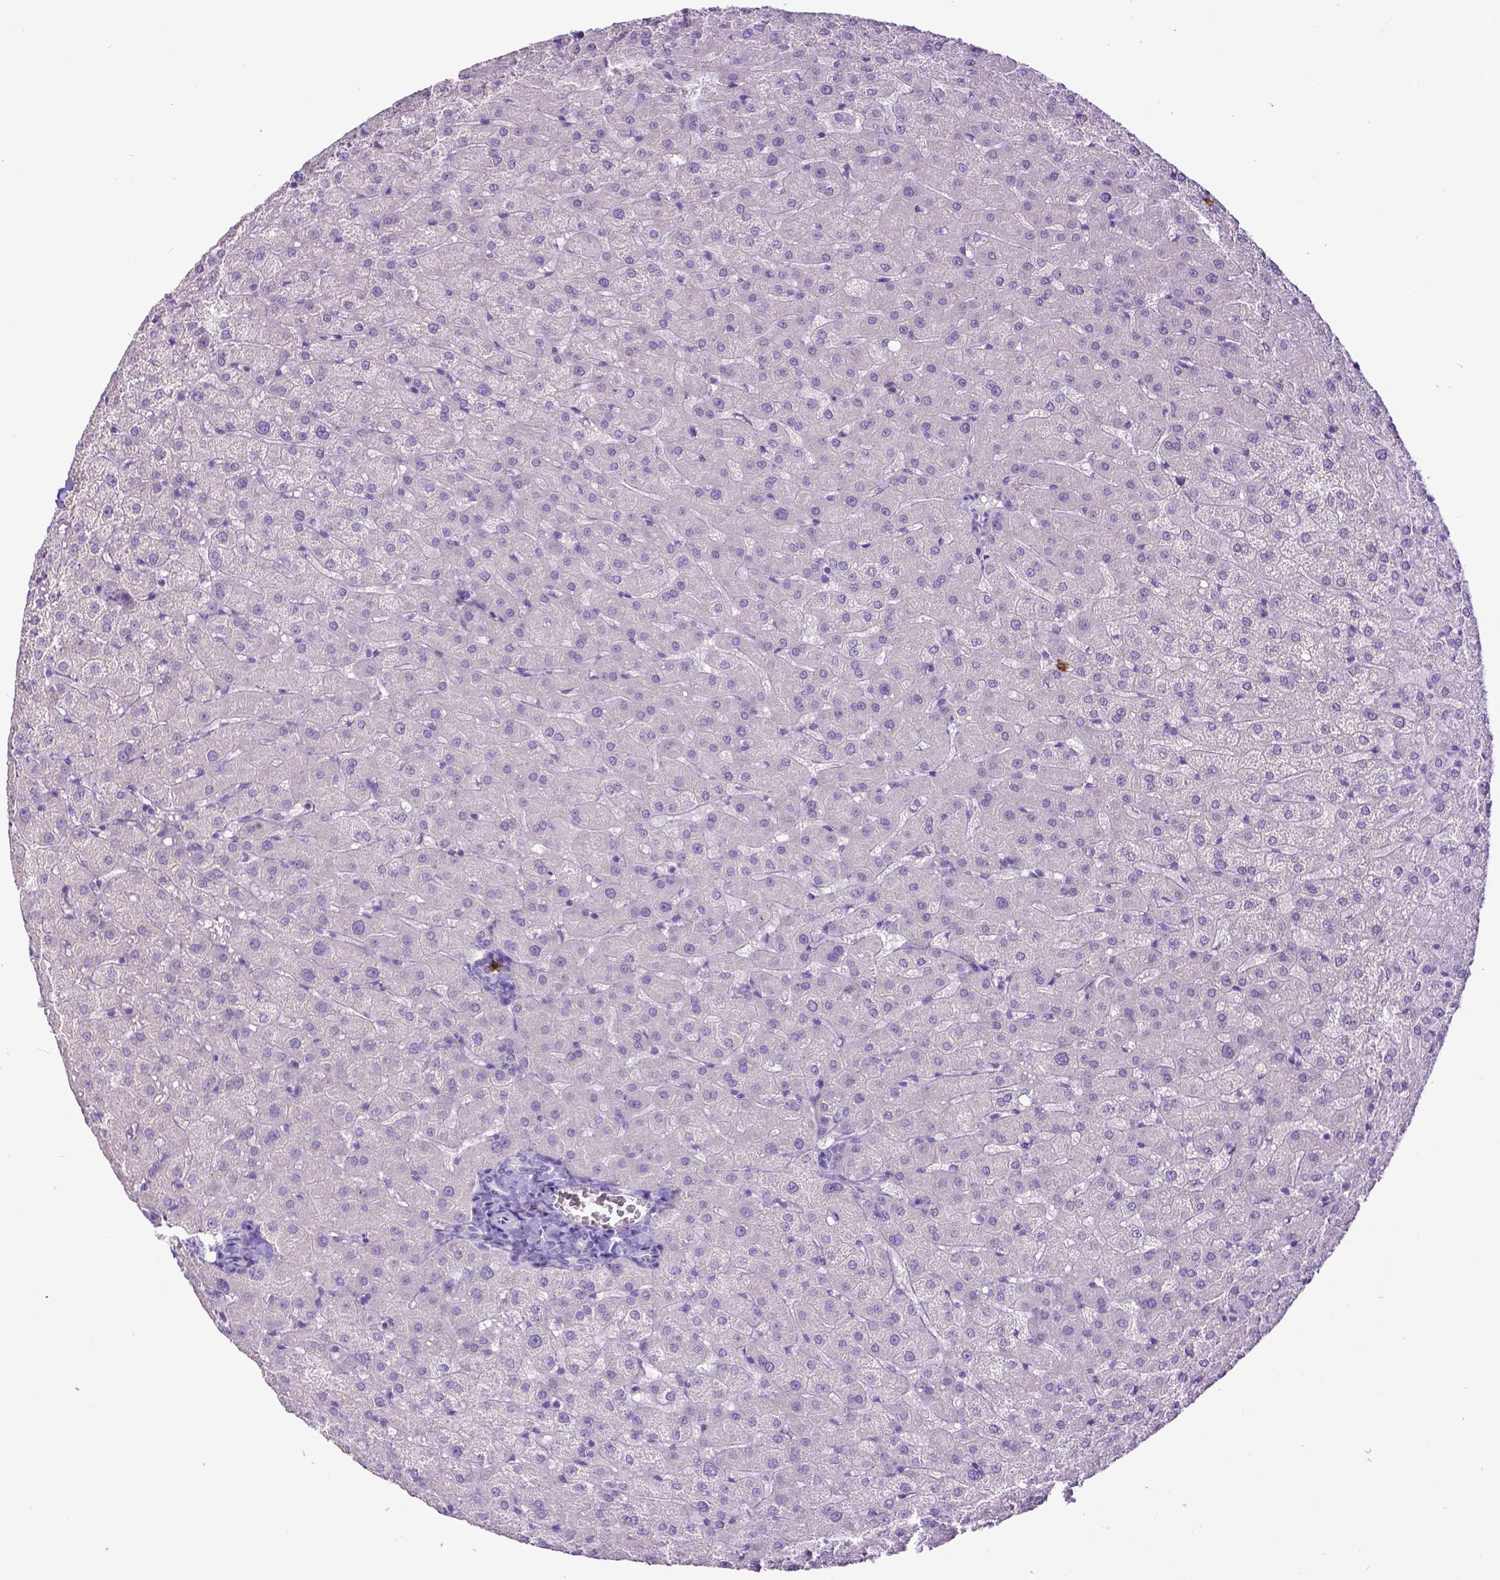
{"staining": {"intensity": "negative", "quantity": "none", "location": "none"}, "tissue": "liver", "cell_type": "Cholangiocytes", "image_type": "normal", "snomed": [{"axis": "morphology", "description": "Normal tissue, NOS"}, {"axis": "topography", "description": "Liver"}], "caption": "Immunohistochemical staining of benign liver reveals no significant staining in cholangiocytes.", "gene": "KIT", "patient": {"sex": "female", "age": 50}}